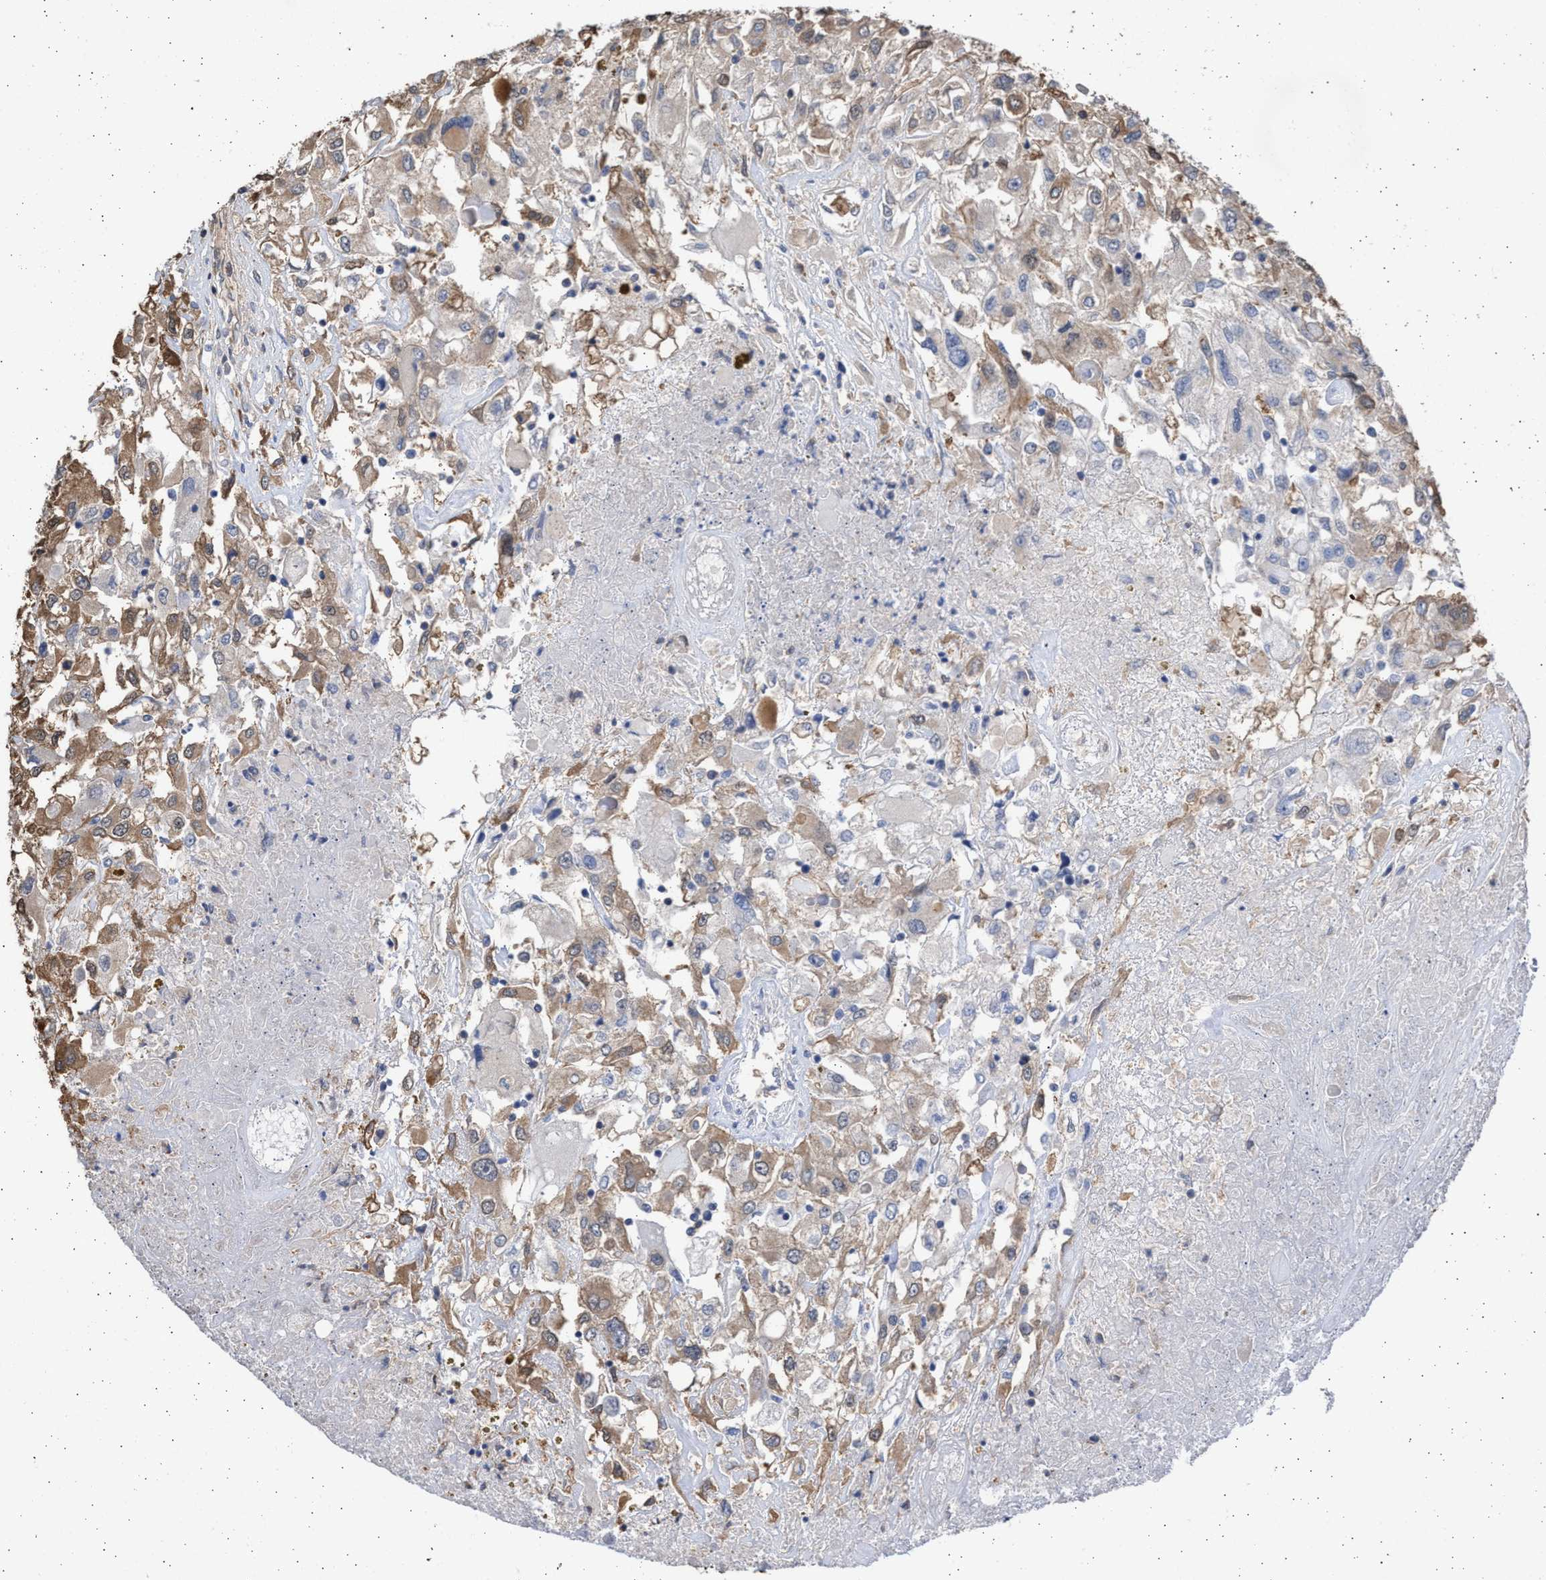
{"staining": {"intensity": "weak", "quantity": "25%-75%", "location": "cytoplasmic/membranous"}, "tissue": "renal cancer", "cell_type": "Tumor cells", "image_type": "cancer", "snomed": [{"axis": "morphology", "description": "Adenocarcinoma, NOS"}, {"axis": "topography", "description": "Kidney"}], "caption": "Tumor cells exhibit weak cytoplasmic/membranous positivity in about 25%-75% of cells in renal adenocarcinoma. (DAB (3,3'-diaminobenzidine) IHC, brown staining for protein, blue staining for nuclei).", "gene": "ALDOC", "patient": {"sex": "female", "age": 52}}